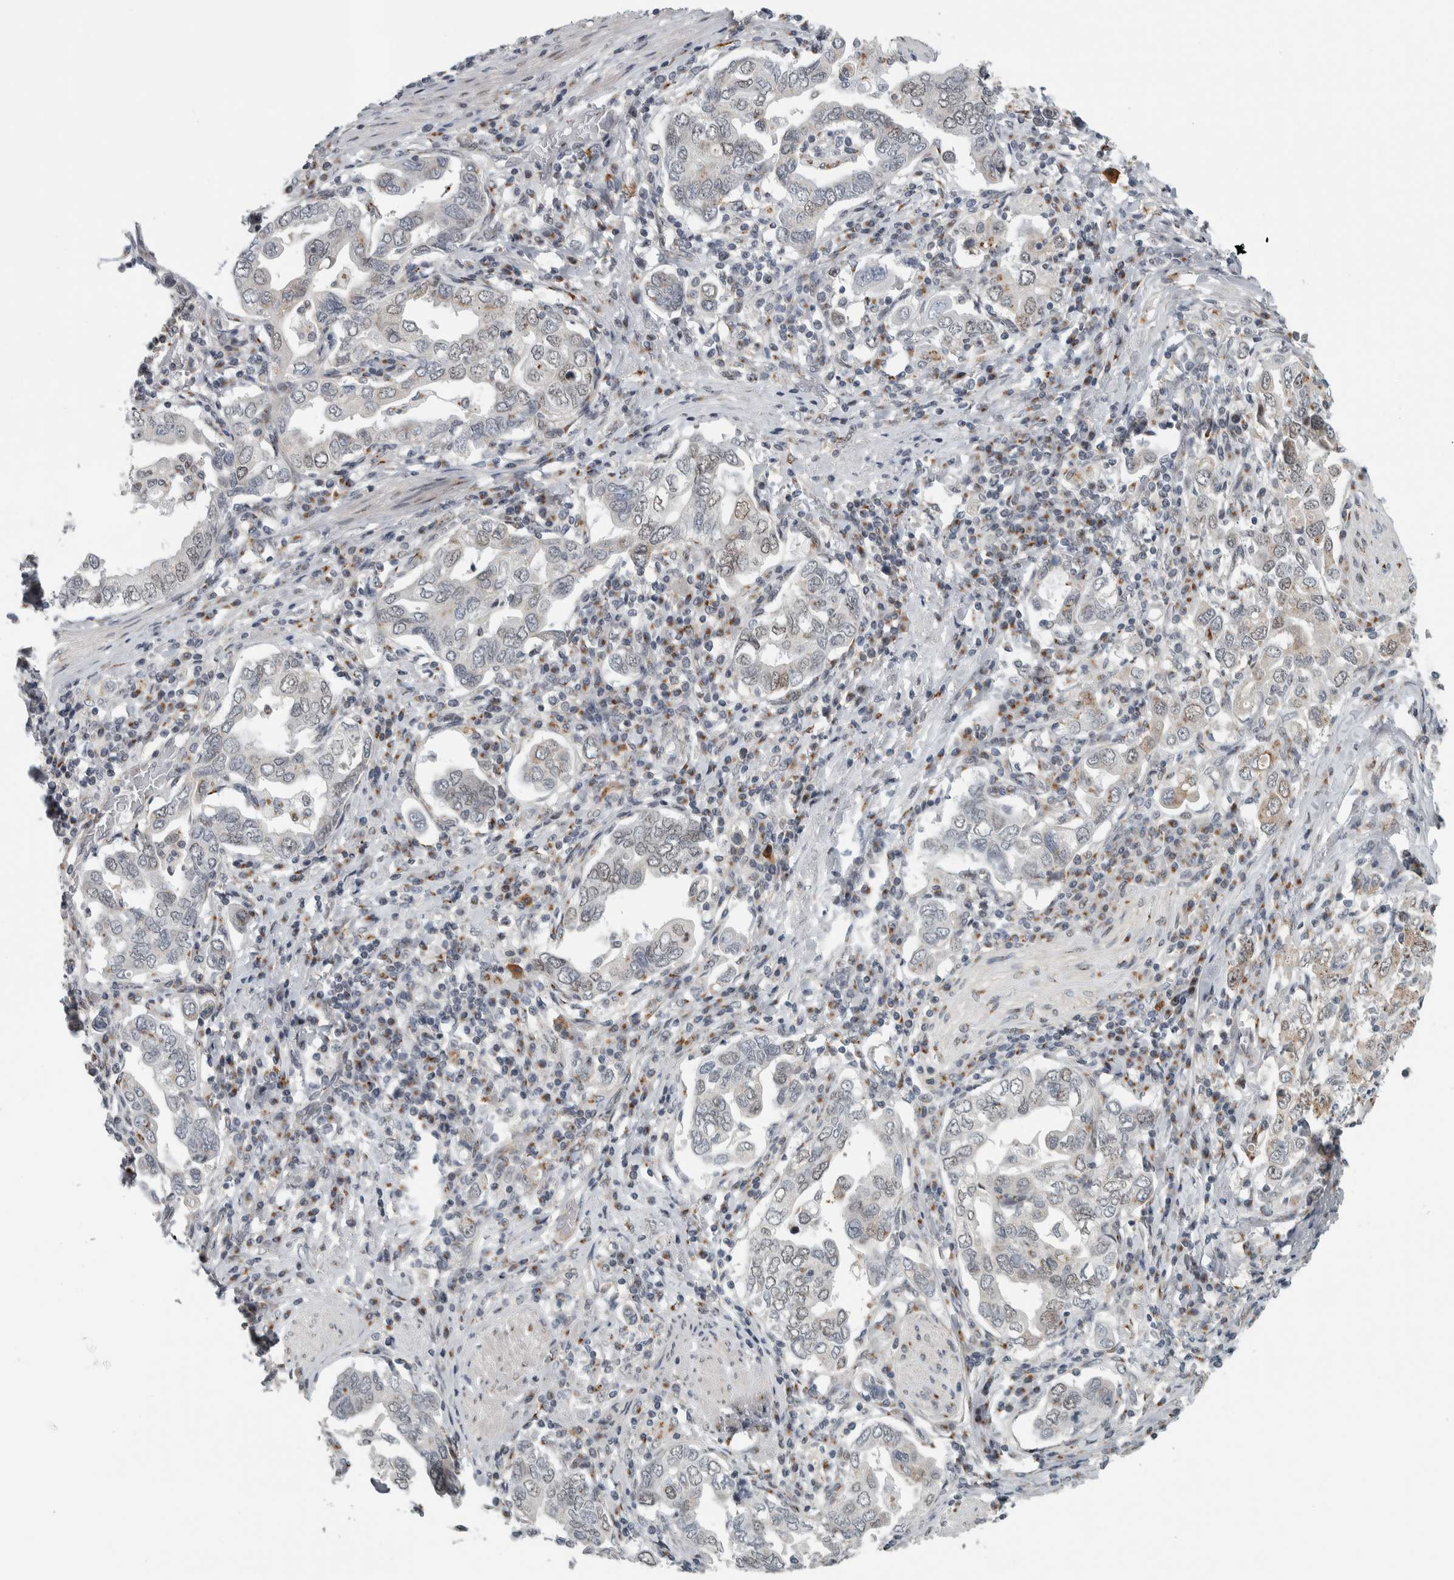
{"staining": {"intensity": "weak", "quantity": "<25%", "location": "cytoplasmic/membranous,nuclear"}, "tissue": "stomach cancer", "cell_type": "Tumor cells", "image_type": "cancer", "snomed": [{"axis": "morphology", "description": "Adenocarcinoma, NOS"}, {"axis": "topography", "description": "Stomach, upper"}], "caption": "Immunohistochemistry of human adenocarcinoma (stomach) displays no positivity in tumor cells. (DAB (3,3'-diaminobenzidine) immunohistochemistry visualized using brightfield microscopy, high magnification).", "gene": "ZMYND8", "patient": {"sex": "male", "age": 62}}